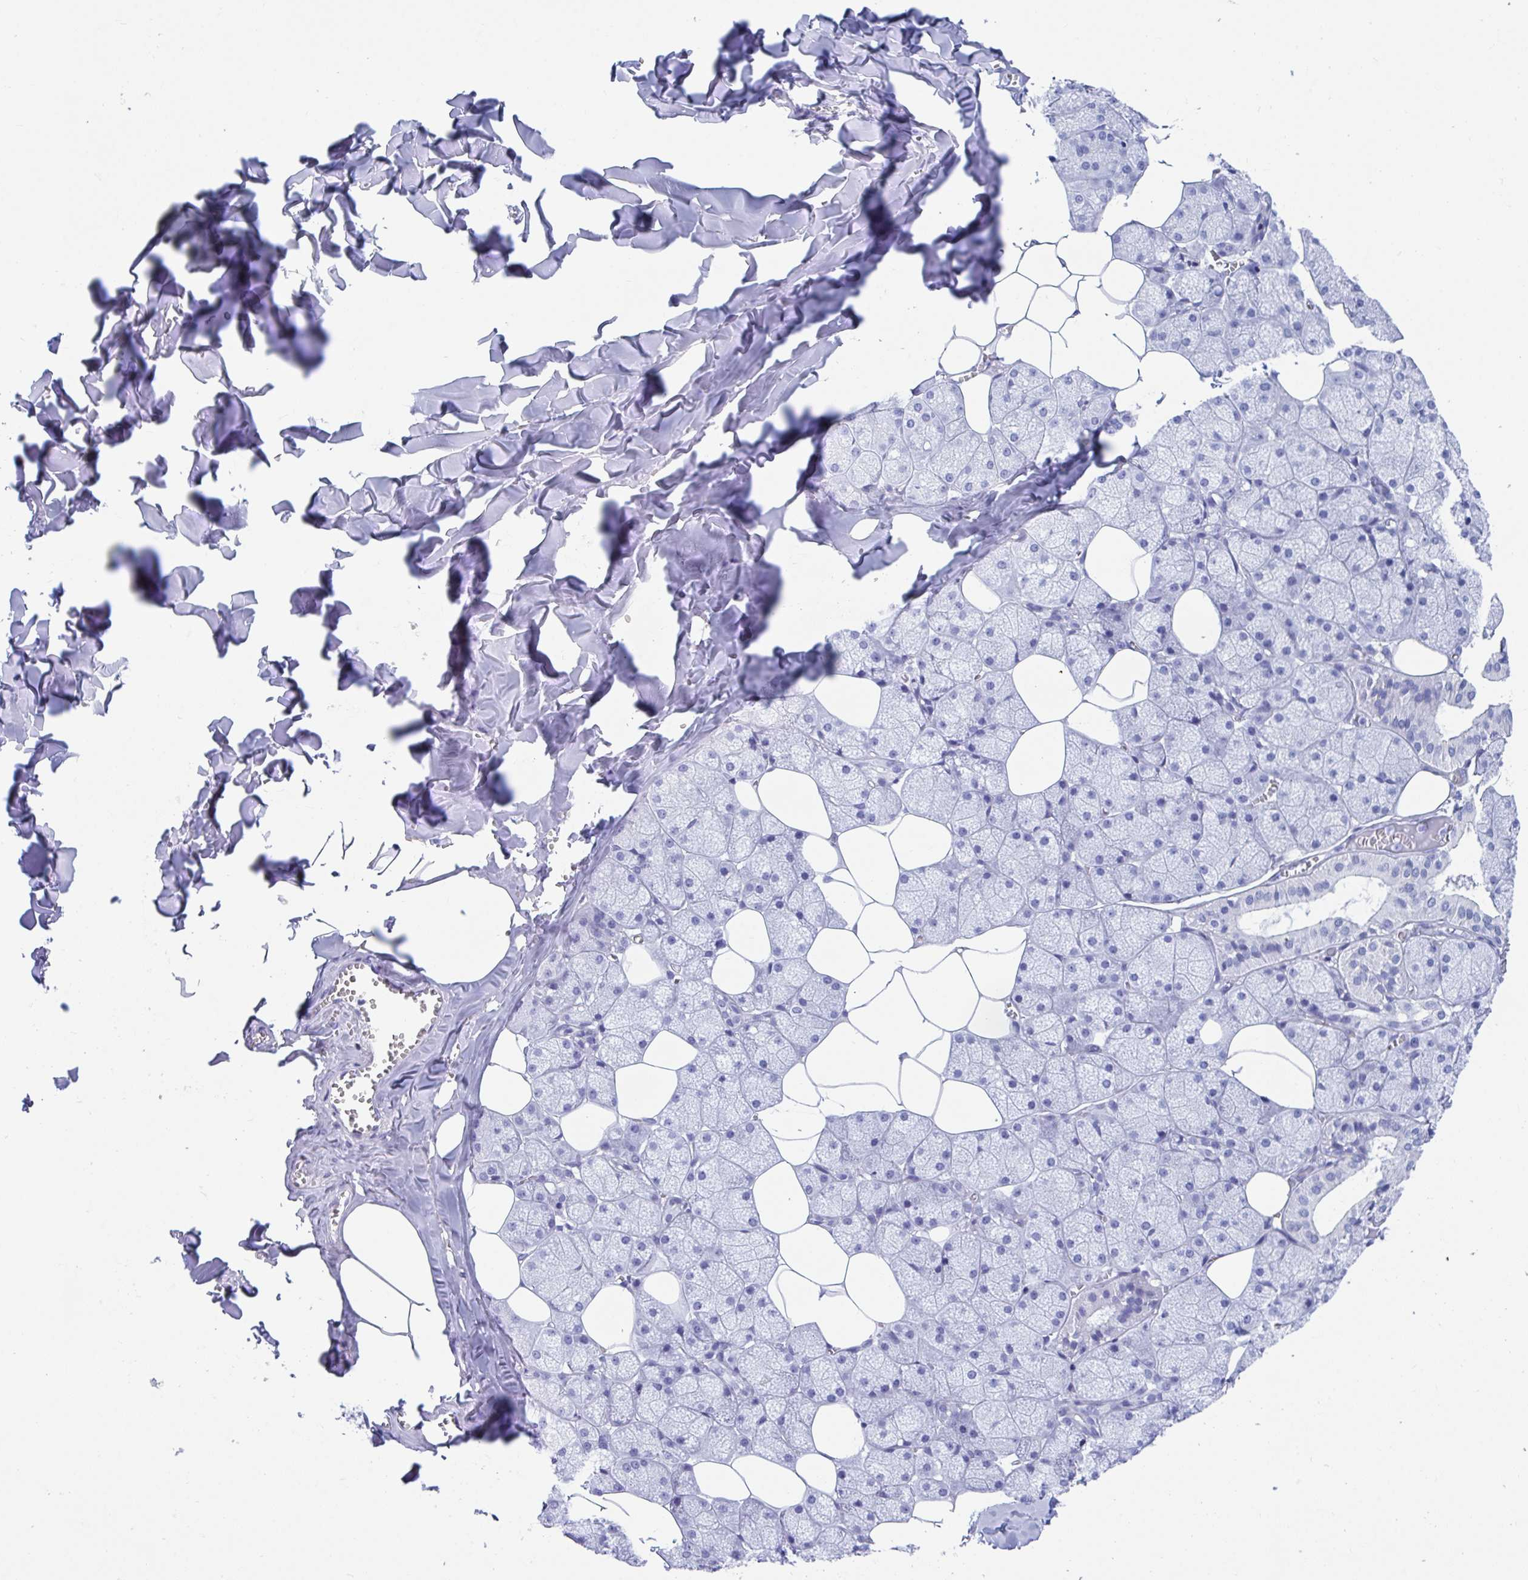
{"staining": {"intensity": "negative", "quantity": "none", "location": "none"}, "tissue": "salivary gland", "cell_type": "Glandular cells", "image_type": "normal", "snomed": [{"axis": "morphology", "description": "Normal tissue, NOS"}, {"axis": "topography", "description": "Salivary gland"}, {"axis": "topography", "description": "Peripheral nerve tissue"}], "caption": "Human salivary gland stained for a protein using immunohistochemistry (IHC) shows no expression in glandular cells.", "gene": "TTC30A", "patient": {"sex": "male", "age": 38}}